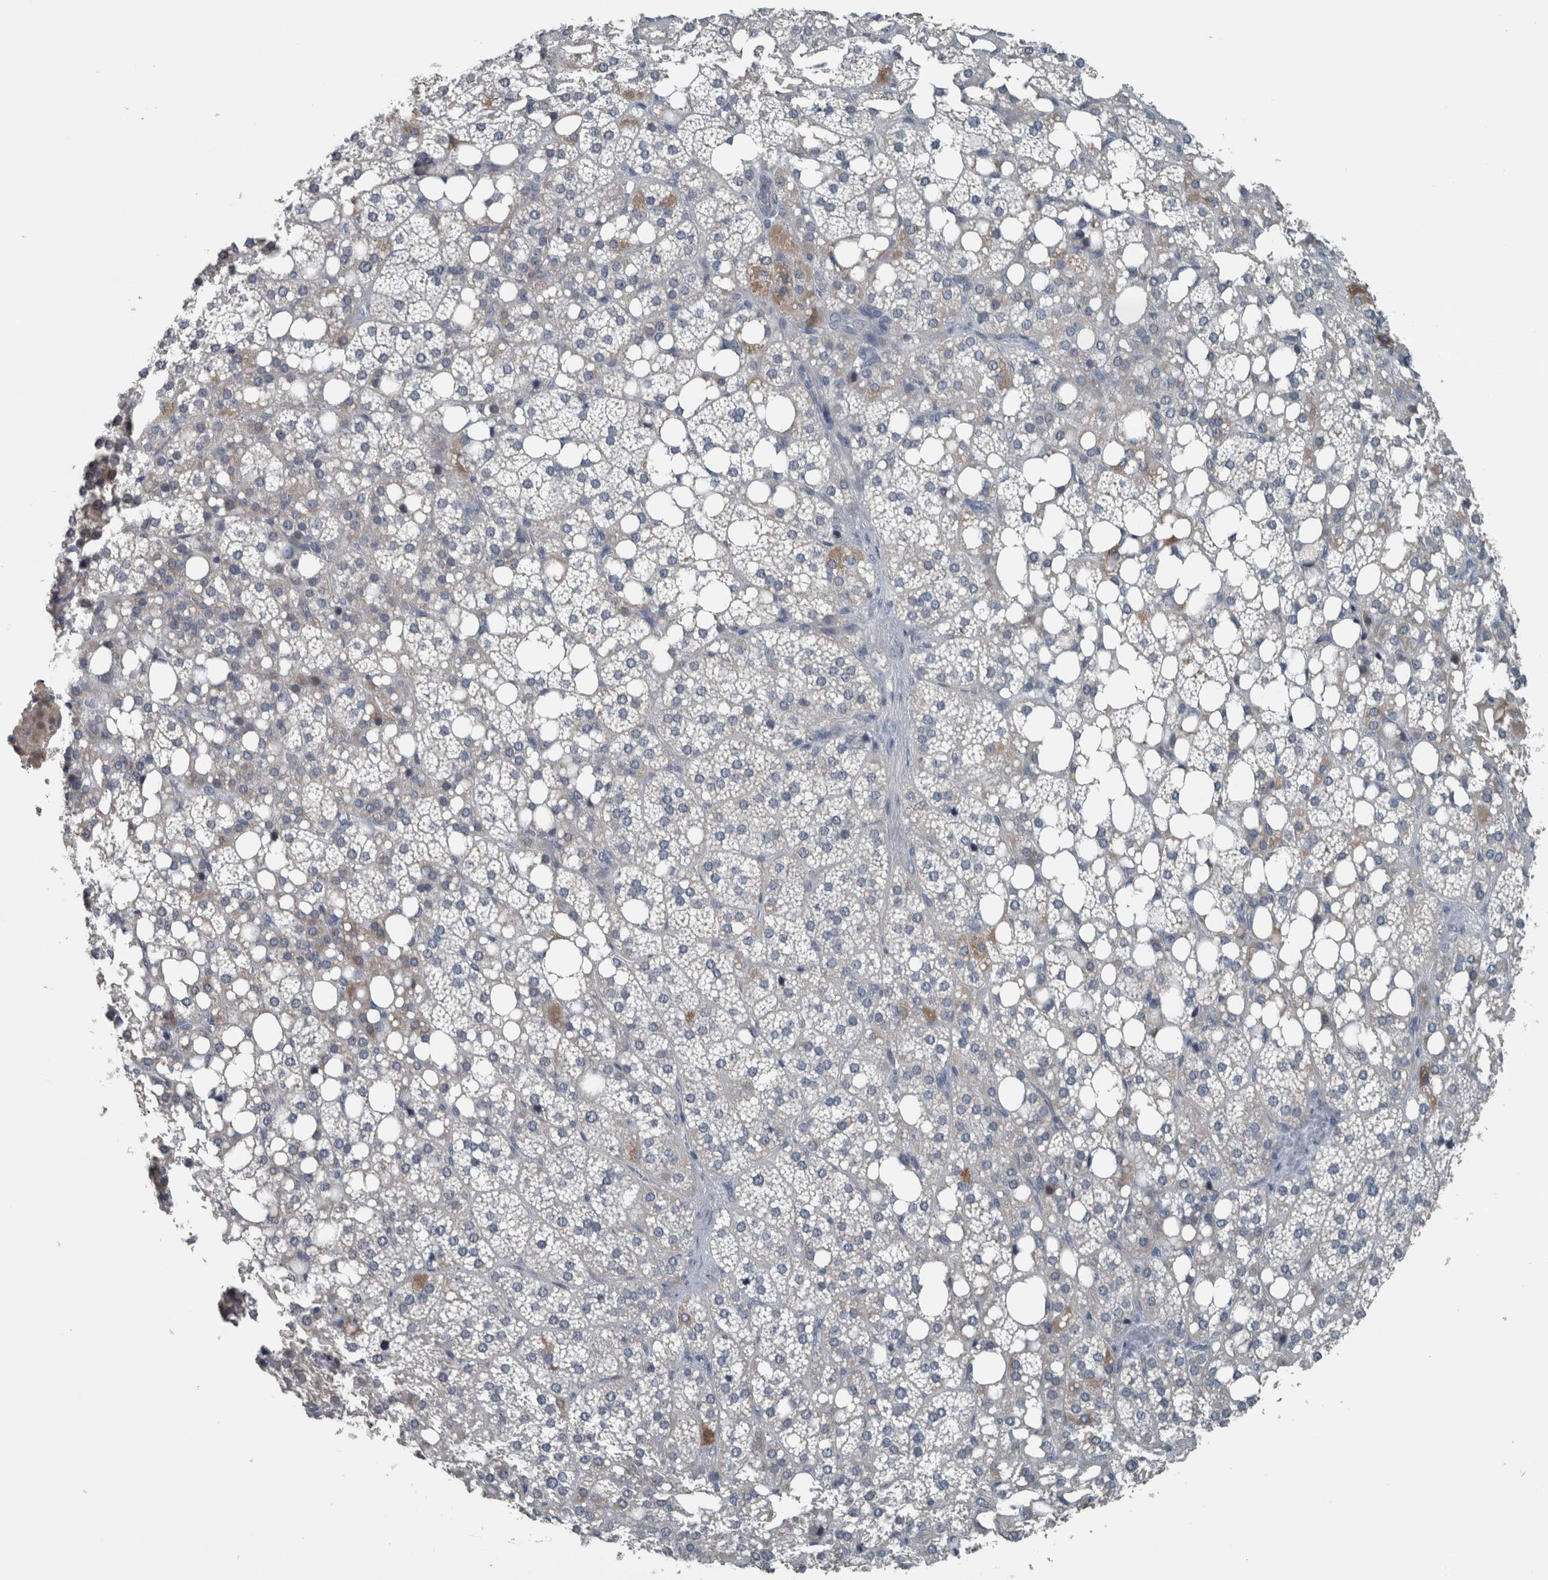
{"staining": {"intensity": "weak", "quantity": "<25%", "location": "cytoplasmic/membranous"}, "tissue": "adrenal gland", "cell_type": "Glandular cells", "image_type": "normal", "snomed": [{"axis": "morphology", "description": "Normal tissue, NOS"}, {"axis": "topography", "description": "Adrenal gland"}], "caption": "Human adrenal gland stained for a protein using immunohistochemistry (IHC) demonstrates no positivity in glandular cells.", "gene": "KRT20", "patient": {"sex": "female", "age": 59}}